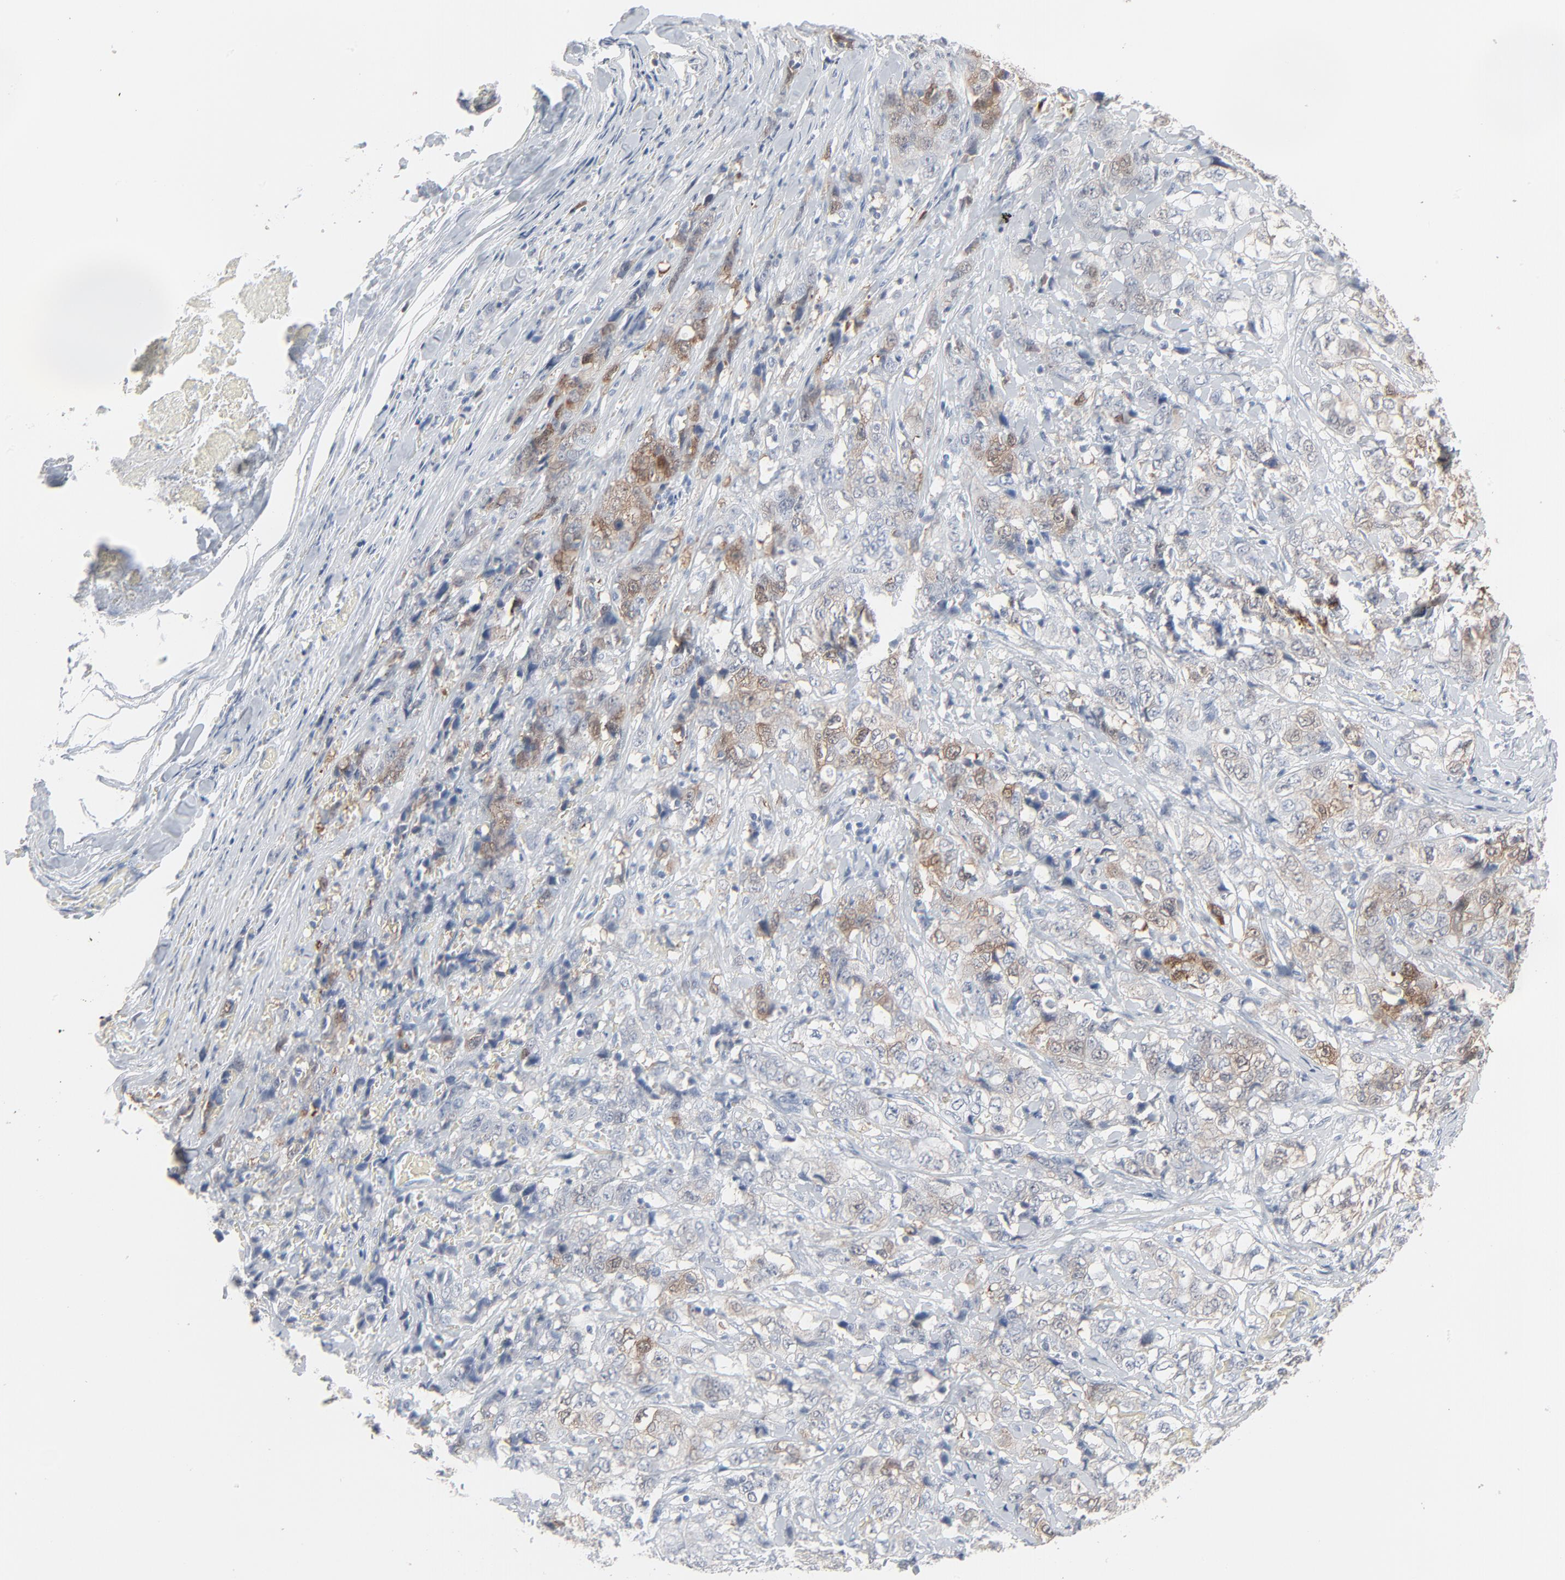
{"staining": {"intensity": "weak", "quantity": "25%-75%", "location": "cytoplasmic/membranous"}, "tissue": "stomach cancer", "cell_type": "Tumor cells", "image_type": "cancer", "snomed": [{"axis": "morphology", "description": "Adenocarcinoma, NOS"}, {"axis": "topography", "description": "Stomach"}], "caption": "Human stomach cancer (adenocarcinoma) stained with a protein marker exhibits weak staining in tumor cells.", "gene": "PHGDH", "patient": {"sex": "male", "age": 48}}